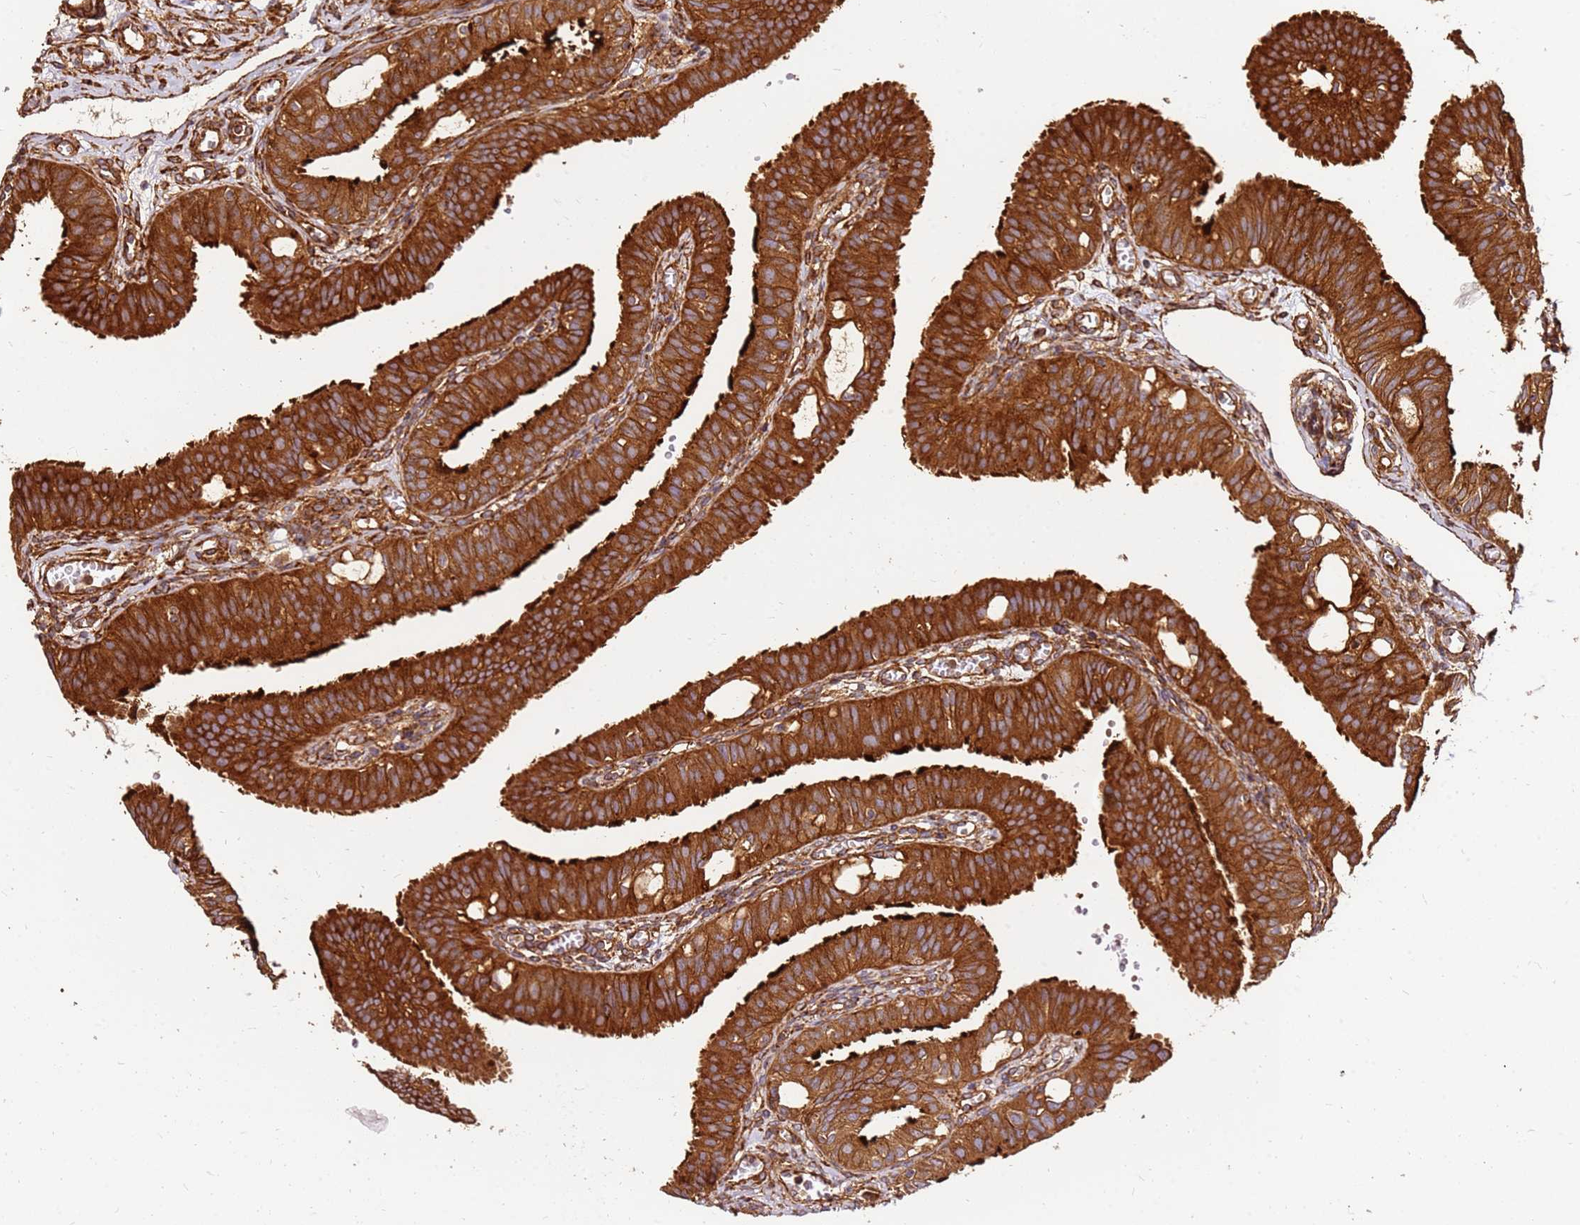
{"staining": {"intensity": "strong", "quantity": ">75%", "location": "cytoplasmic/membranous"}, "tissue": "fallopian tube", "cell_type": "Glandular cells", "image_type": "normal", "snomed": [{"axis": "morphology", "description": "Normal tissue, NOS"}, {"axis": "topography", "description": "Fallopian tube"}, {"axis": "topography", "description": "Ovary"}], "caption": "High-magnification brightfield microscopy of benign fallopian tube stained with DAB (brown) and counterstained with hematoxylin (blue). glandular cells exhibit strong cytoplasmic/membranous positivity is identified in approximately>75% of cells. (Brightfield microscopy of DAB IHC at high magnification).", "gene": "DVL3", "patient": {"sex": "female", "age": 42}}